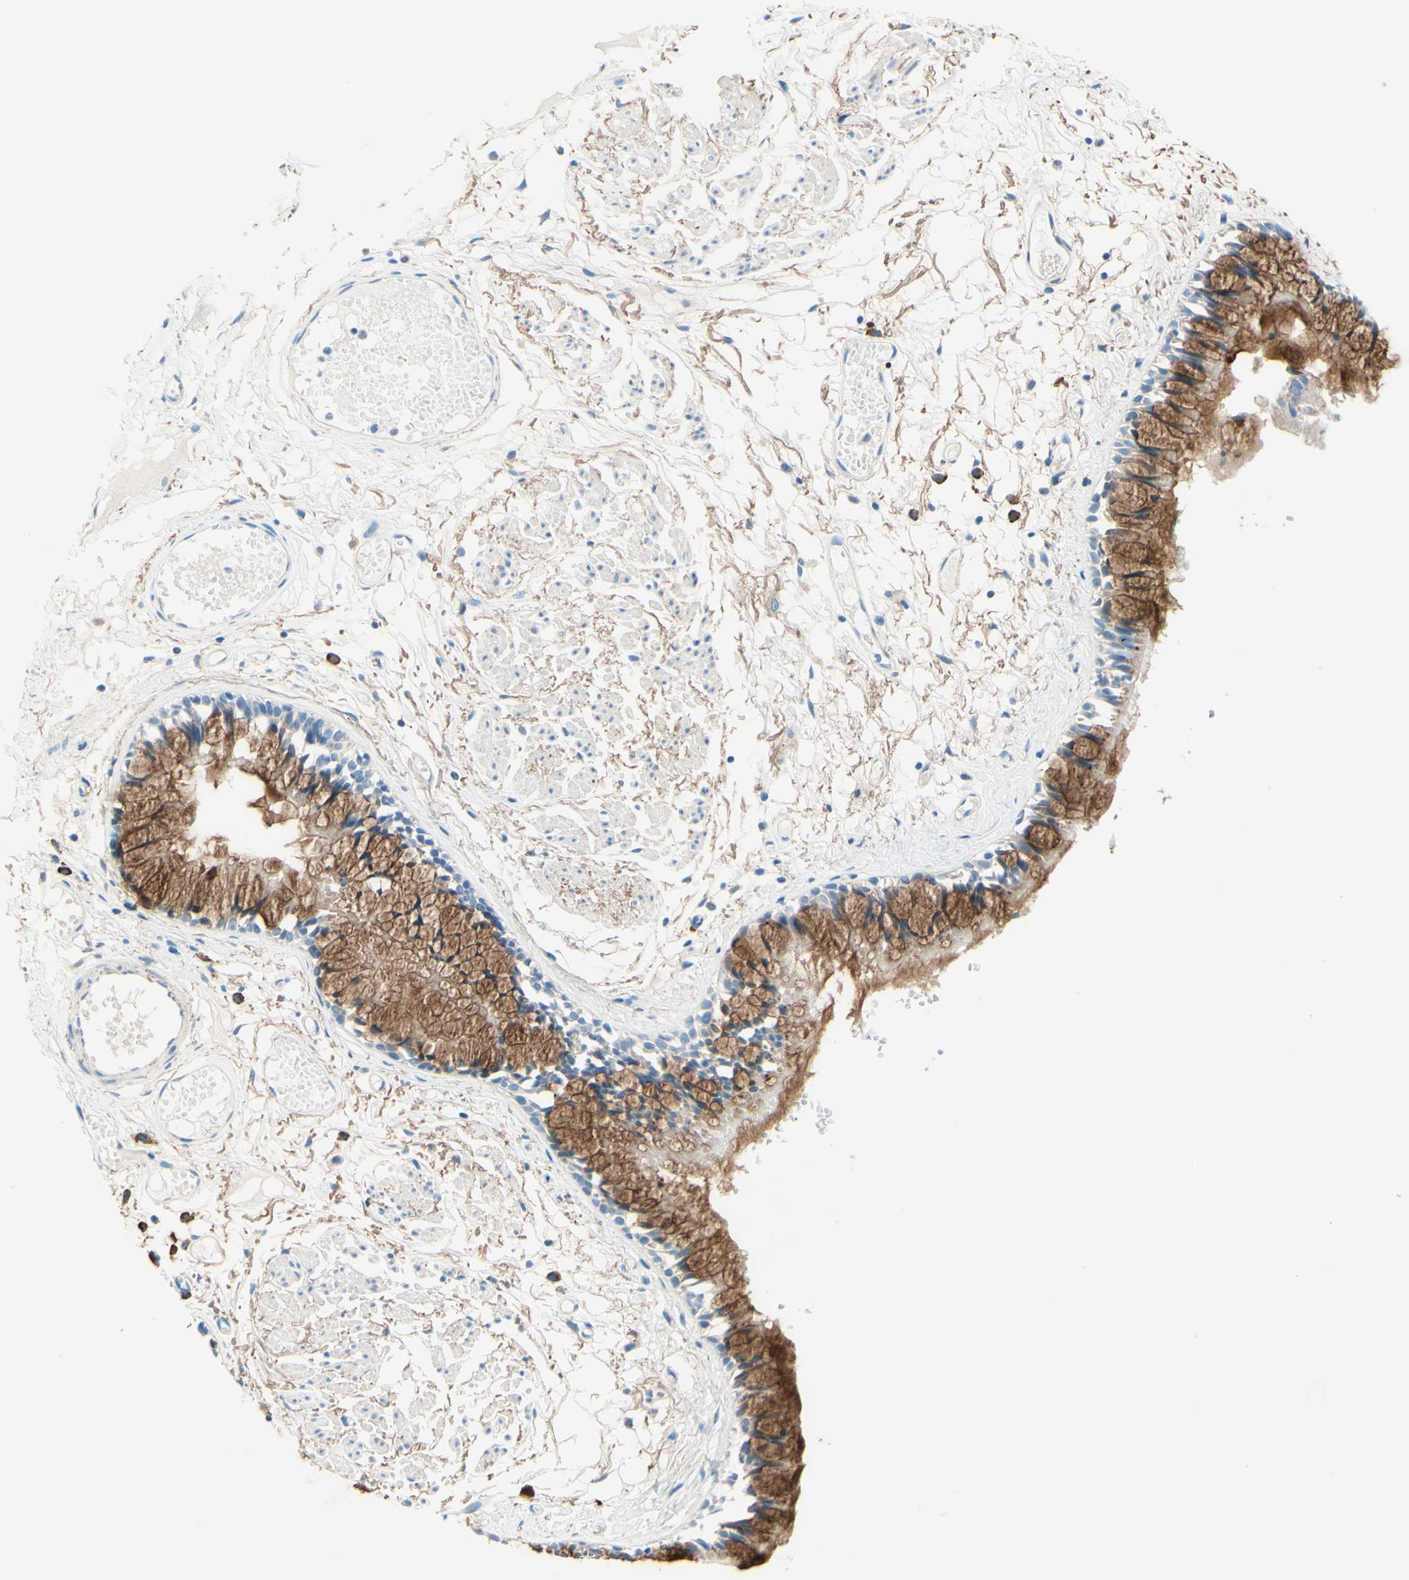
{"staining": {"intensity": "moderate", "quantity": ">75%", "location": "cytoplasmic/membranous"}, "tissue": "bronchus", "cell_type": "Respiratory epithelial cells", "image_type": "normal", "snomed": [{"axis": "morphology", "description": "Normal tissue, NOS"}, {"axis": "morphology", "description": "Inflammation, NOS"}, {"axis": "topography", "description": "Cartilage tissue"}, {"axis": "topography", "description": "Lung"}], "caption": "Immunohistochemistry histopathology image of benign bronchus: bronchus stained using IHC reveals medium levels of moderate protein expression localized specifically in the cytoplasmic/membranous of respiratory epithelial cells, appearing as a cytoplasmic/membranous brown color.", "gene": "PASD1", "patient": {"sex": "male", "age": 71}}